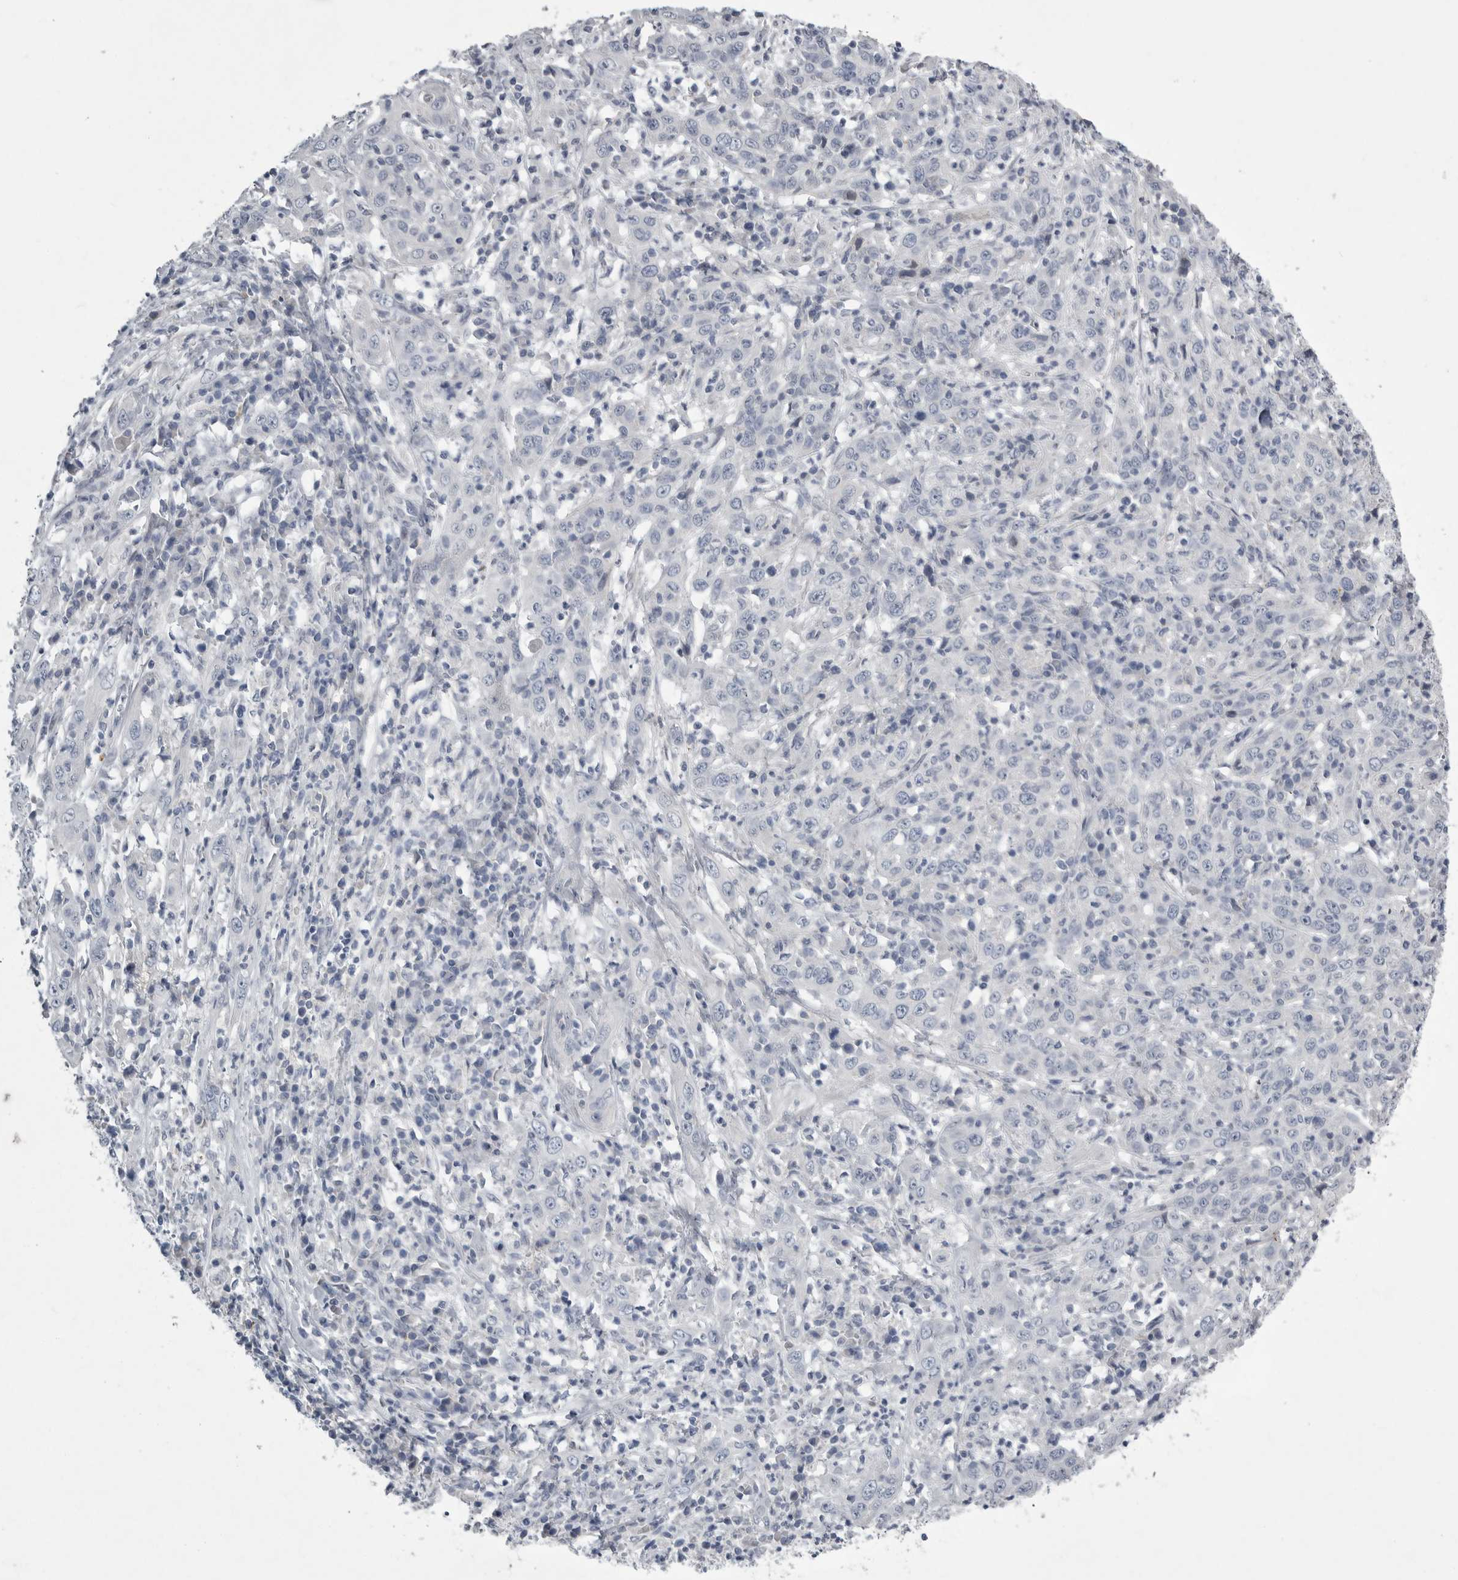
{"staining": {"intensity": "negative", "quantity": "none", "location": "none"}, "tissue": "cervical cancer", "cell_type": "Tumor cells", "image_type": "cancer", "snomed": [{"axis": "morphology", "description": "Squamous cell carcinoma, NOS"}, {"axis": "topography", "description": "Cervix"}], "caption": "Tumor cells show no significant protein positivity in cervical squamous cell carcinoma.", "gene": "CRP", "patient": {"sex": "female", "age": 46}}